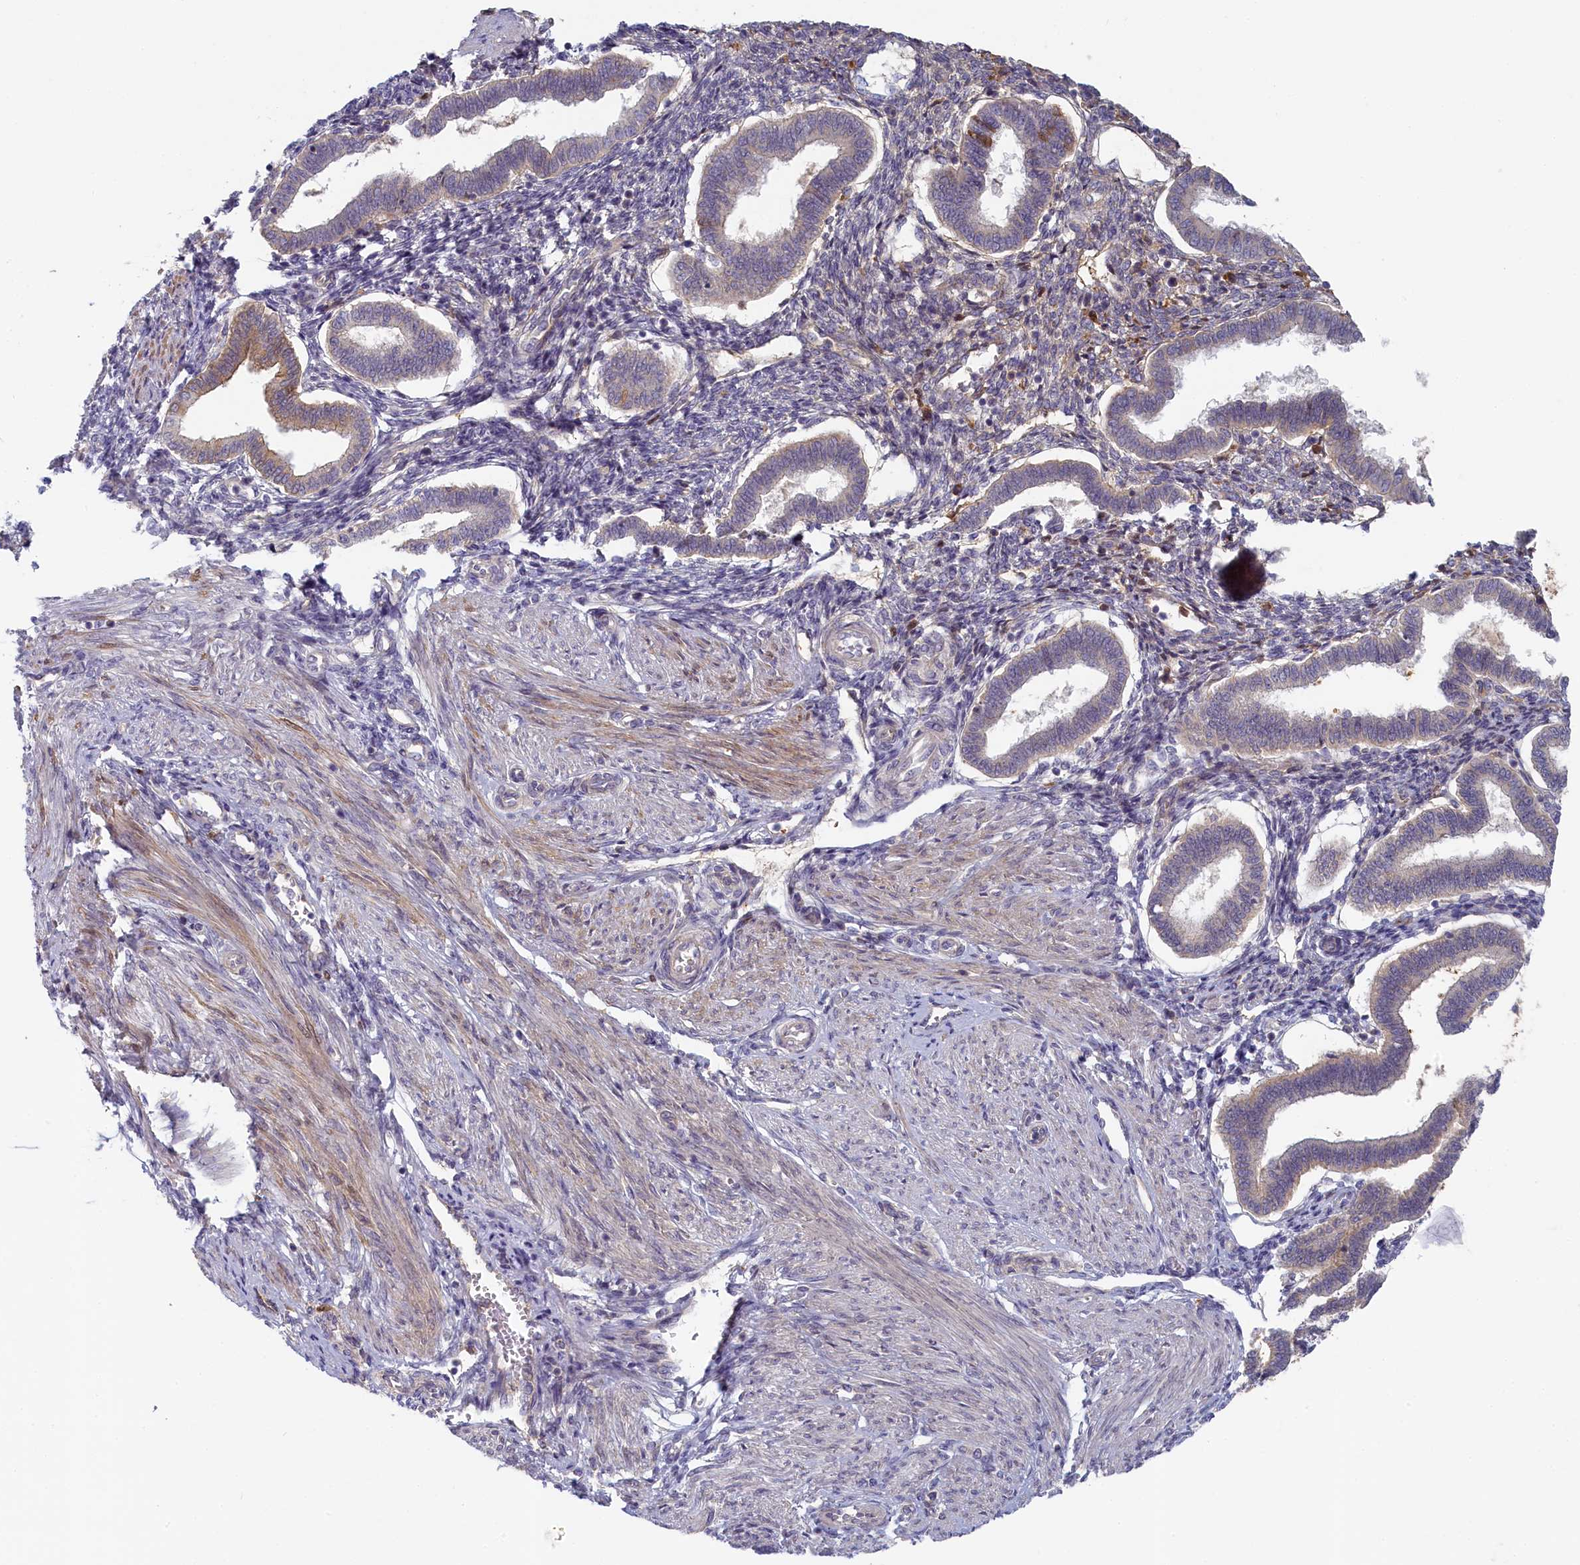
{"staining": {"intensity": "moderate", "quantity": "<25%", "location": "cytoplasmic/membranous"}, "tissue": "endometrium", "cell_type": "Cells in endometrial stroma", "image_type": "normal", "snomed": [{"axis": "morphology", "description": "Normal tissue, NOS"}, {"axis": "topography", "description": "Endometrium"}], "caption": "The photomicrograph shows immunohistochemical staining of normal endometrium. There is moderate cytoplasmic/membranous positivity is identified in approximately <25% of cells in endometrial stroma. Ihc stains the protein in brown and the nuclei are stained blue.", "gene": "STX16", "patient": {"sex": "female", "age": 24}}